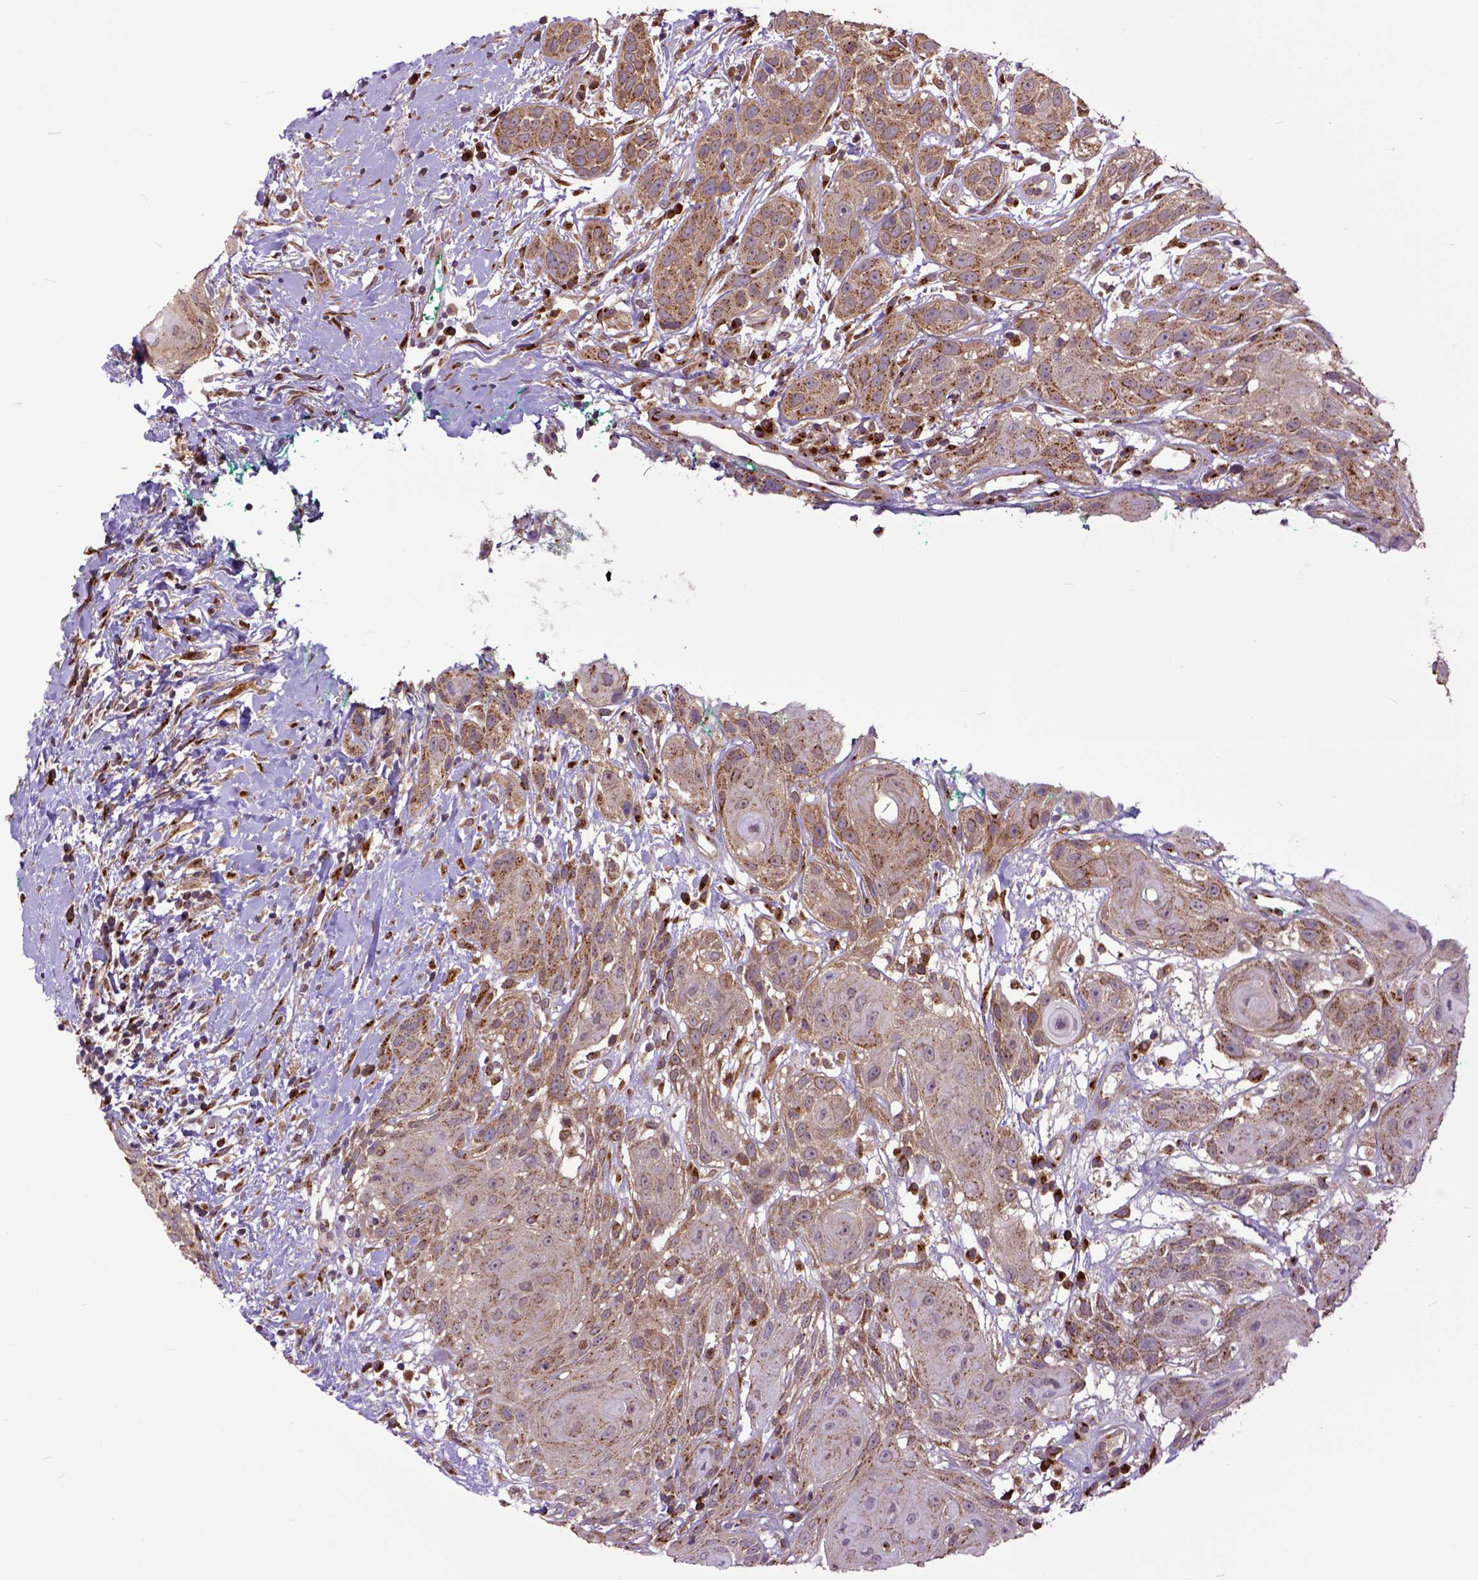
{"staining": {"intensity": "moderate", "quantity": ">75%", "location": "cytoplasmic/membranous"}, "tissue": "head and neck cancer", "cell_type": "Tumor cells", "image_type": "cancer", "snomed": [{"axis": "morphology", "description": "Normal tissue, NOS"}, {"axis": "morphology", "description": "Squamous cell carcinoma, NOS"}, {"axis": "topography", "description": "Oral tissue"}, {"axis": "topography", "description": "Salivary gland"}, {"axis": "topography", "description": "Head-Neck"}], "caption": "Tumor cells reveal medium levels of moderate cytoplasmic/membranous expression in about >75% of cells in human squamous cell carcinoma (head and neck). (Brightfield microscopy of DAB IHC at high magnification).", "gene": "ARL1", "patient": {"sex": "female", "age": 62}}